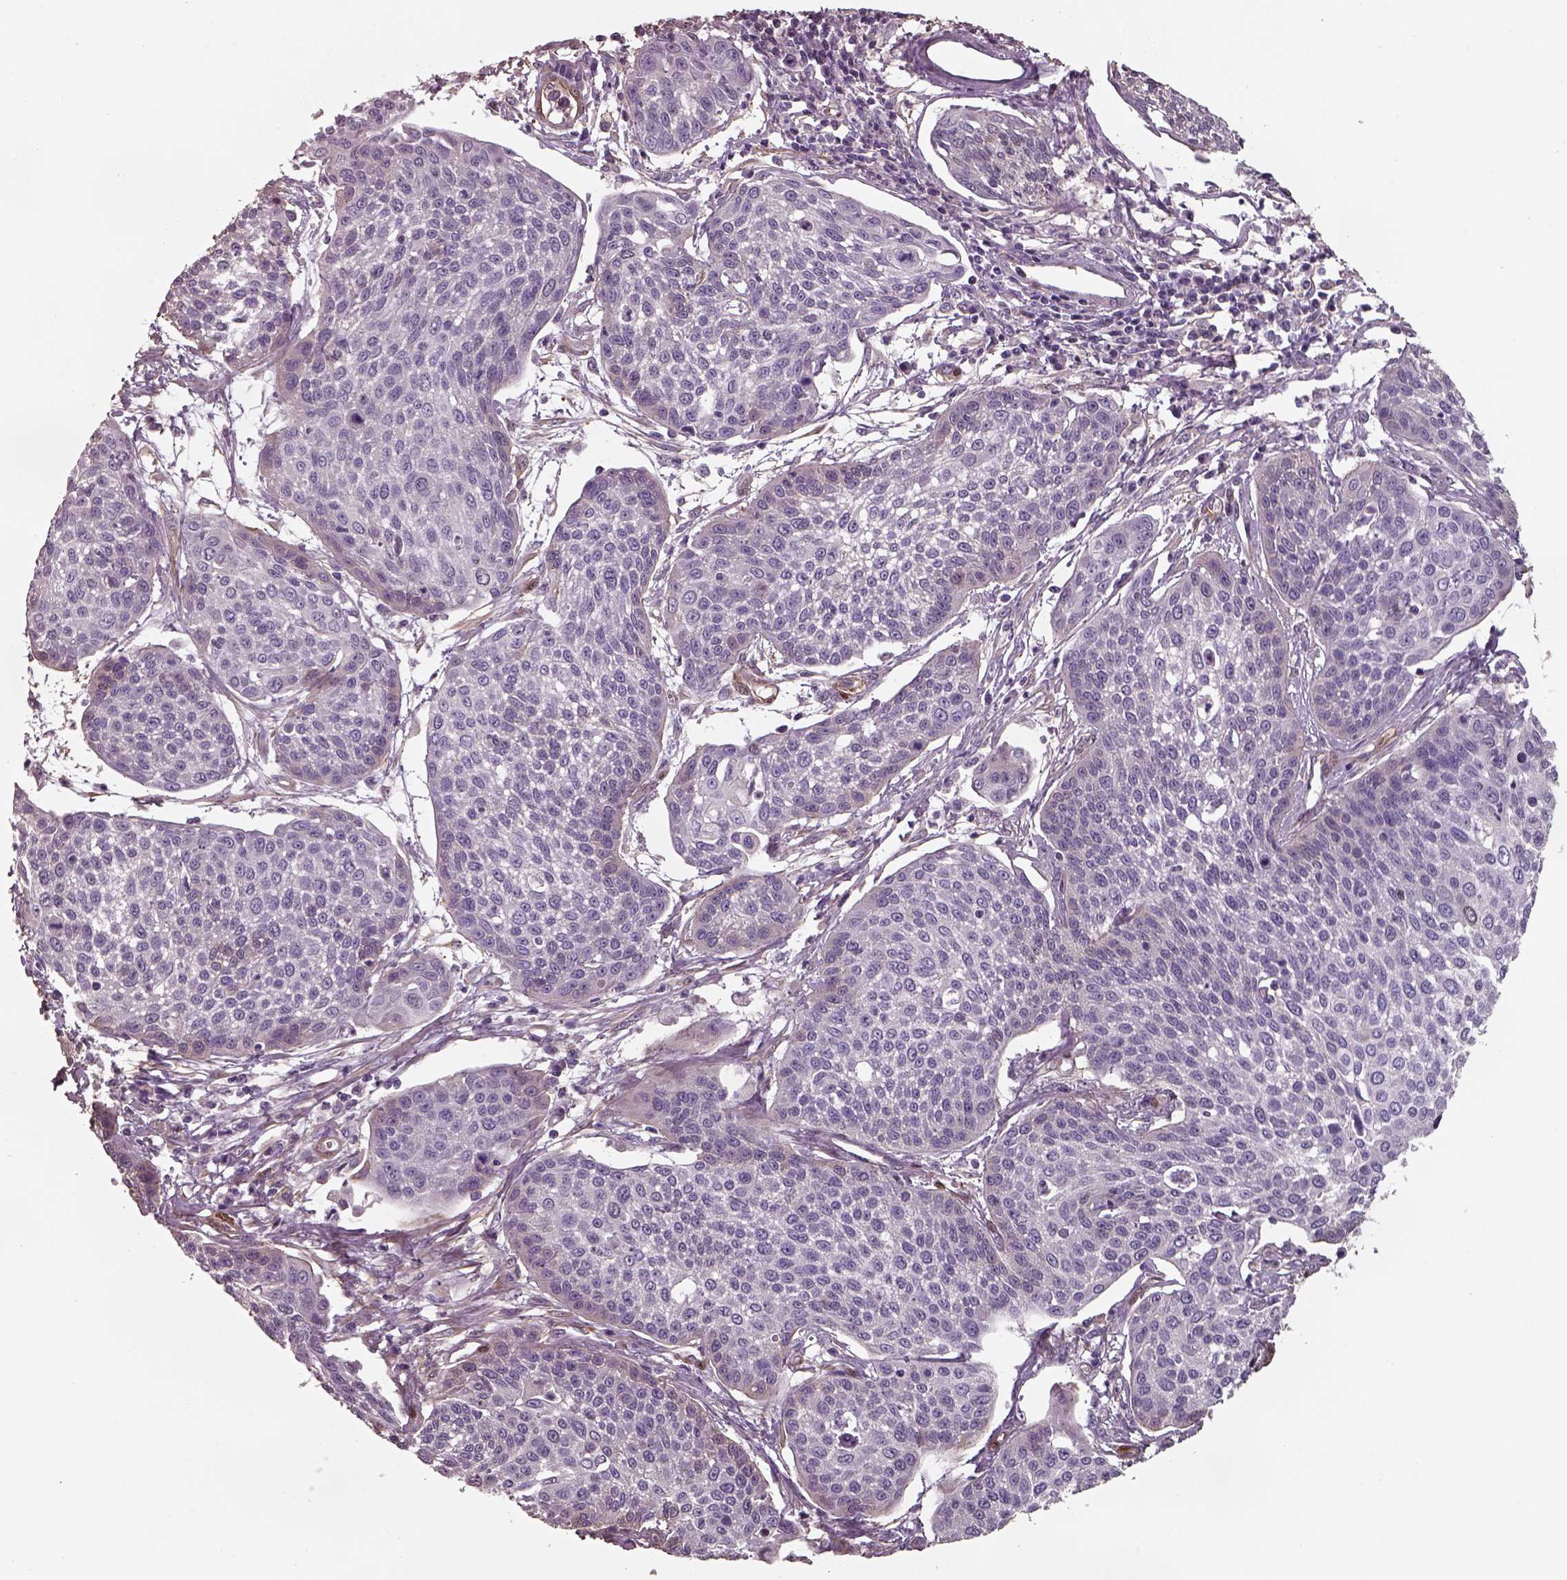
{"staining": {"intensity": "negative", "quantity": "none", "location": "none"}, "tissue": "cervical cancer", "cell_type": "Tumor cells", "image_type": "cancer", "snomed": [{"axis": "morphology", "description": "Squamous cell carcinoma, NOS"}, {"axis": "topography", "description": "Cervix"}], "caption": "An image of cervical cancer (squamous cell carcinoma) stained for a protein reveals no brown staining in tumor cells.", "gene": "ISYNA1", "patient": {"sex": "female", "age": 34}}